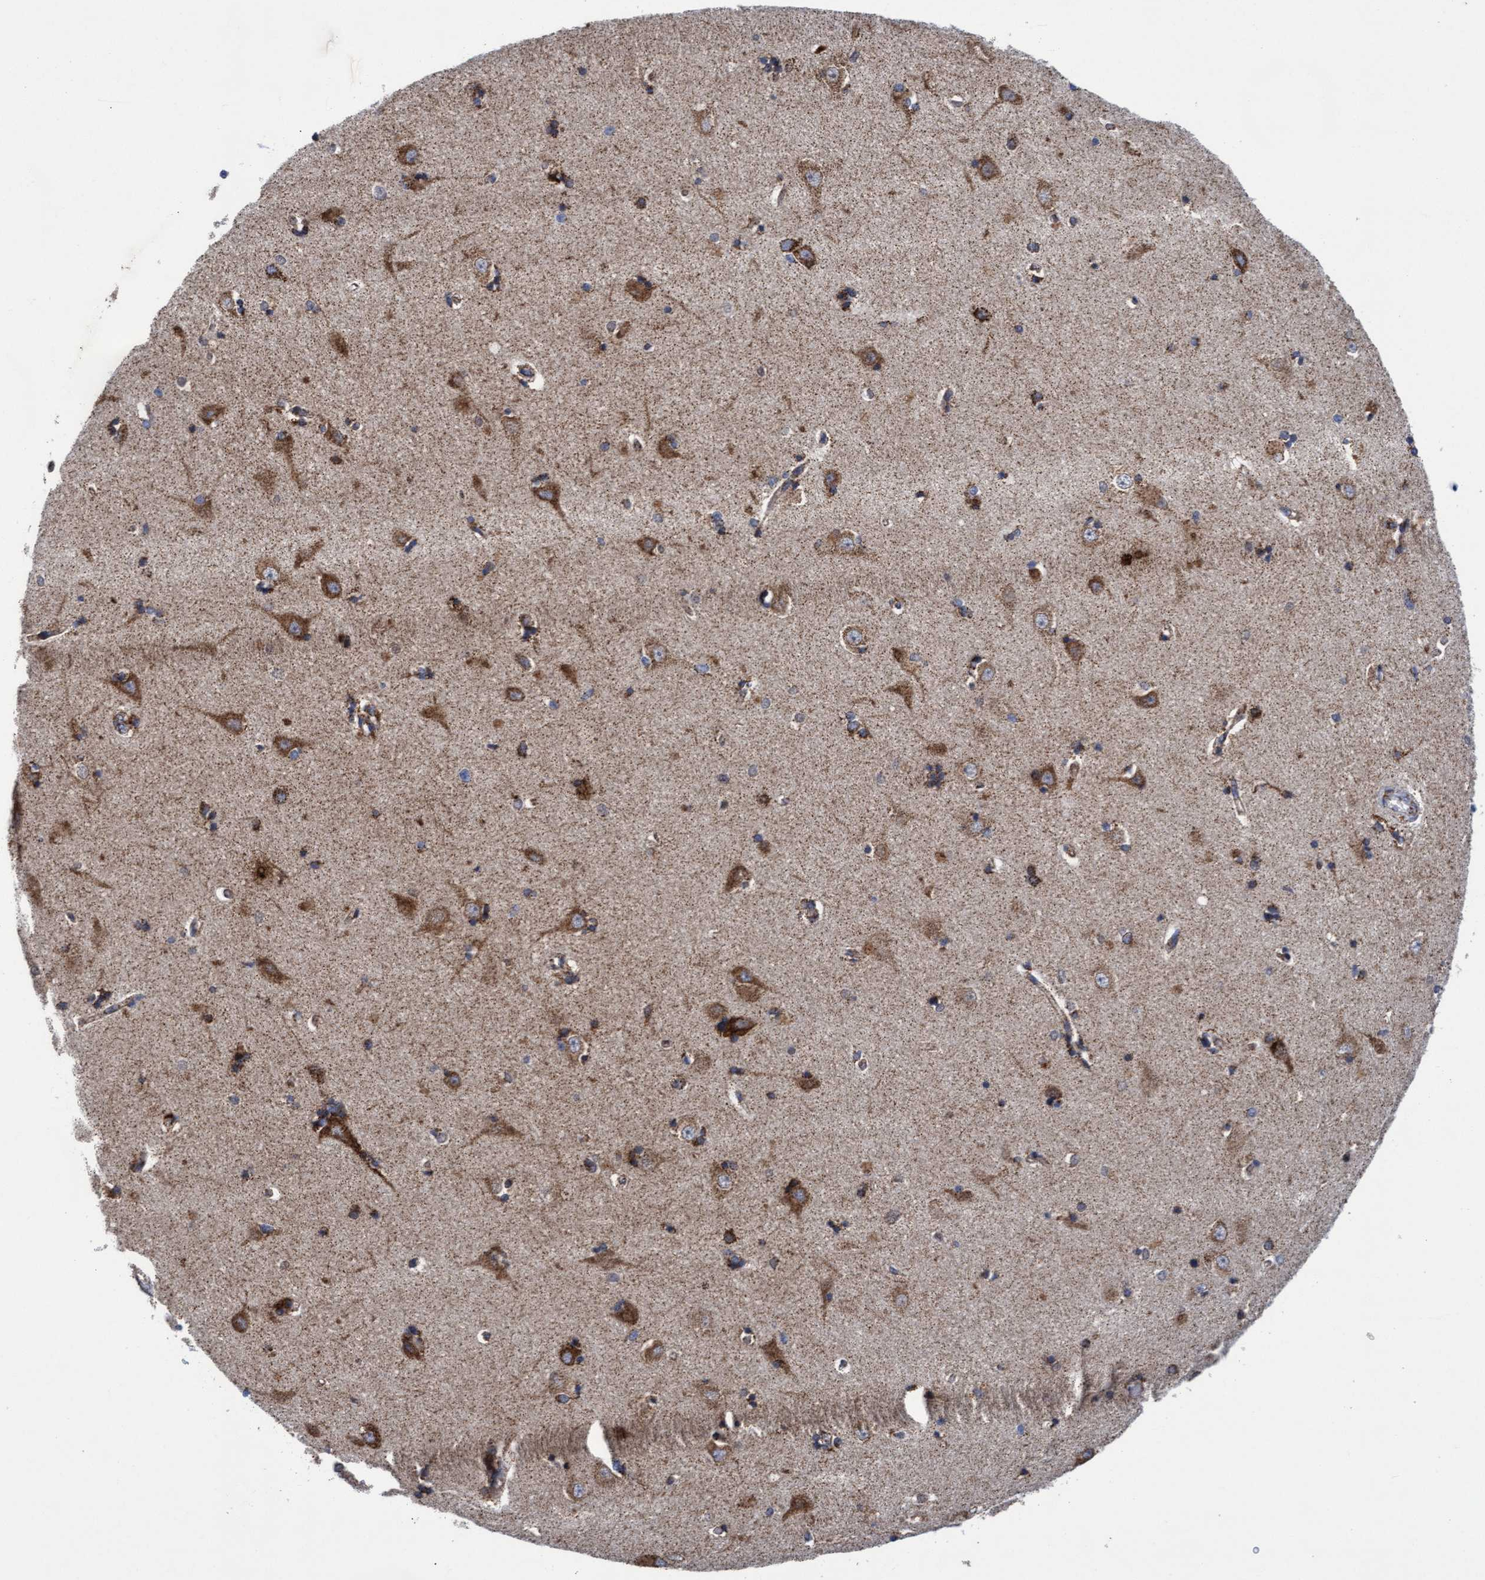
{"staining": {"intensity": "moderate", "quantity": ">75%", "location": "cytoplasmic/membranous"}, "tissue": "hippocampus", "cell_type": "Glial cells", "image_type": "normal", "snomed": [{"axis": "morphology", "description": "Normal tissue, NOS"}, {"axis": "topography", "description": "Hippocampus"}], "caption": "DAB (3,3'-diaminobenzidine) immunohistochemical staining of unremarkable human hippocampus shows moderate cytoplasmic/membranous protein expression in about >75% of glial cells.", "gene": "MRPL38", "patient": {"sex": "male", "age": 45}}